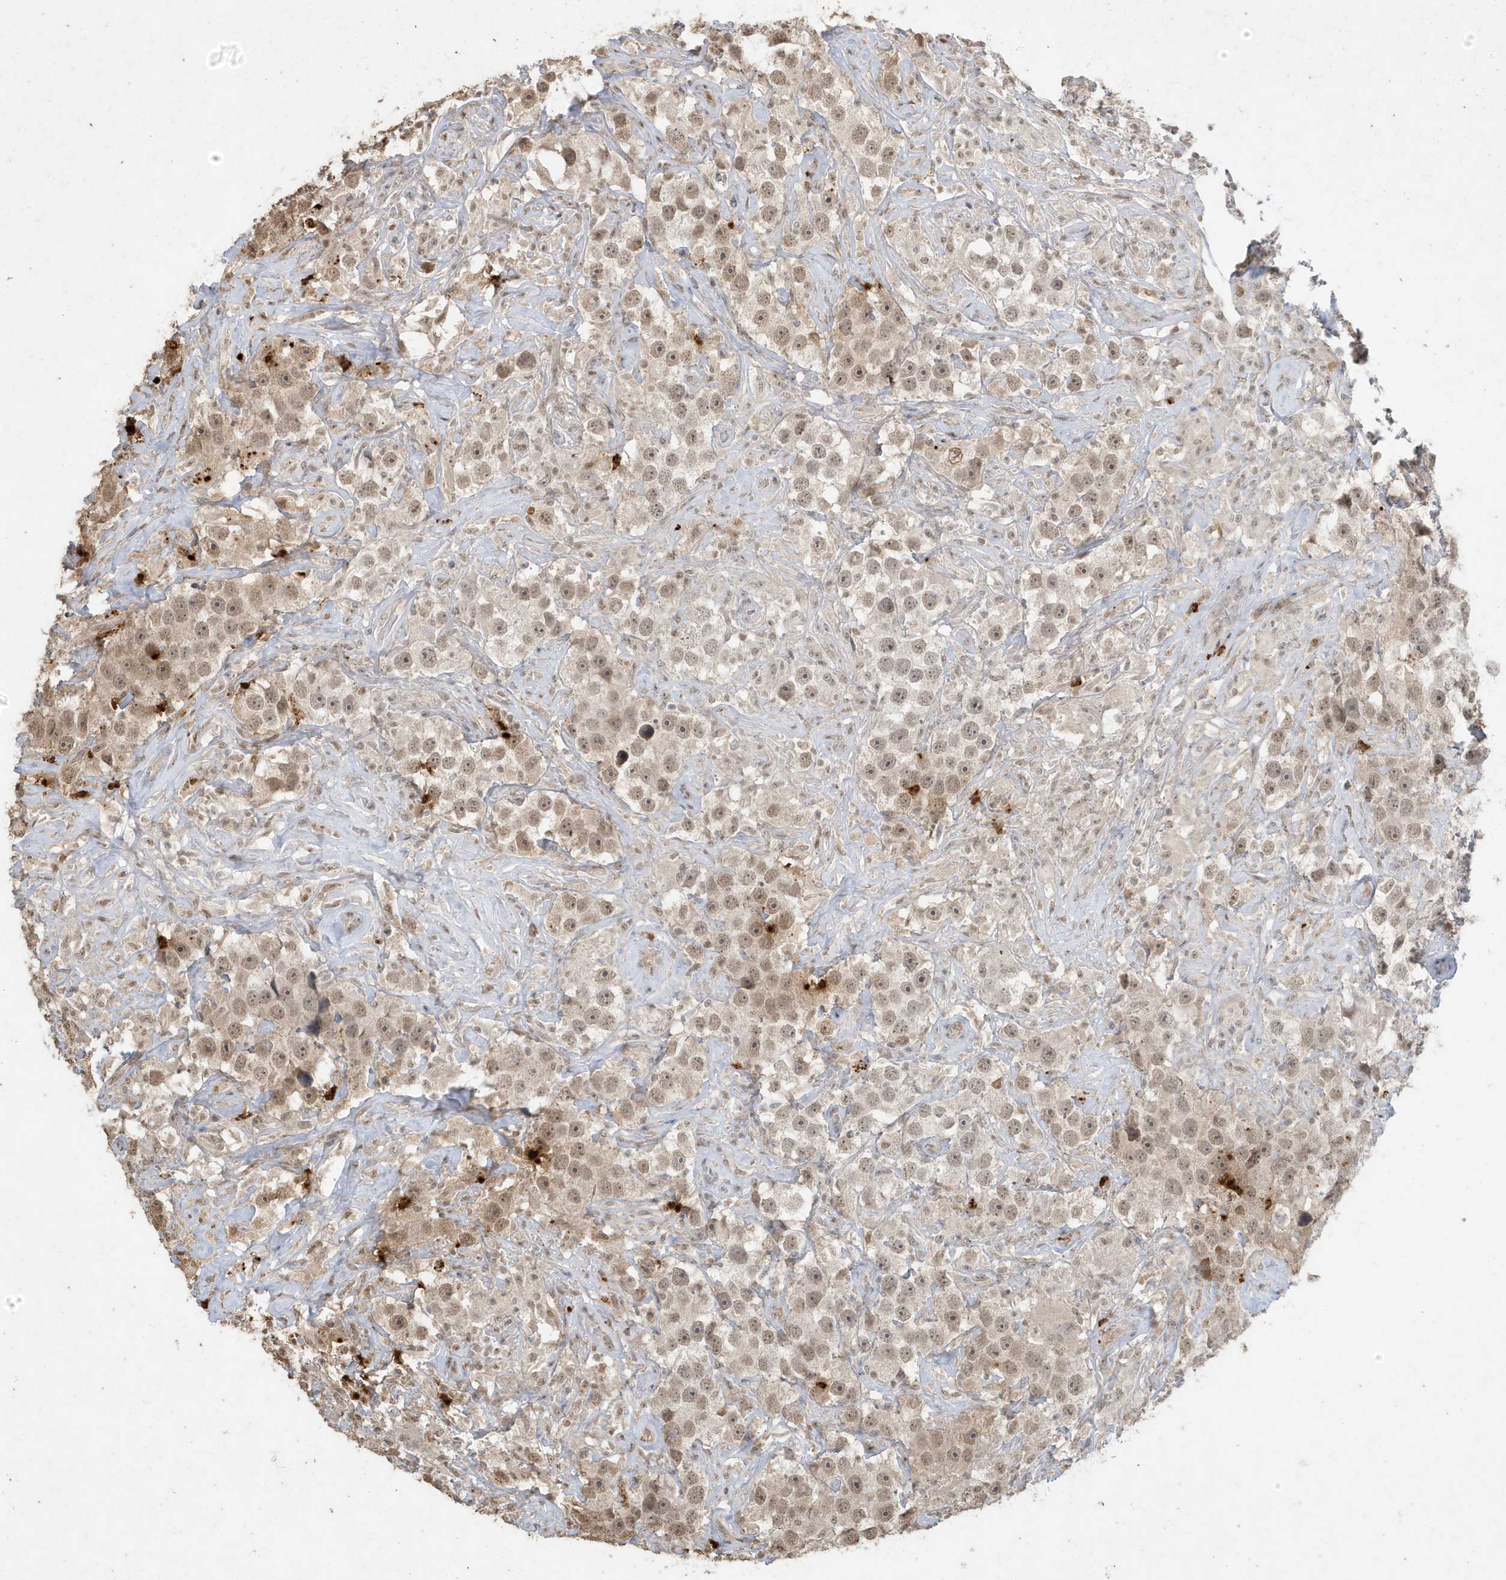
{"staining": {"intensity": "moderate", "quantity": ">75%", "location": "nuclear"}, "tissue": "testis cancer", "cell_type": "Tumor cells", "image_type": "cancer", "snomed": [{"axis": "morphology", "description": "Seminoma, NOS"}, {"axis": "topography", "description": "Testis"}], "caption": "Tumor cells demonstrate moderate nuclear staining in about >75% of cells in seminoma (testis). (brown staining indicates protein expression, while blue staining denotes nuclei).", "gene": "DEFA1", "patient": {"sex": "male", "age": 49}}